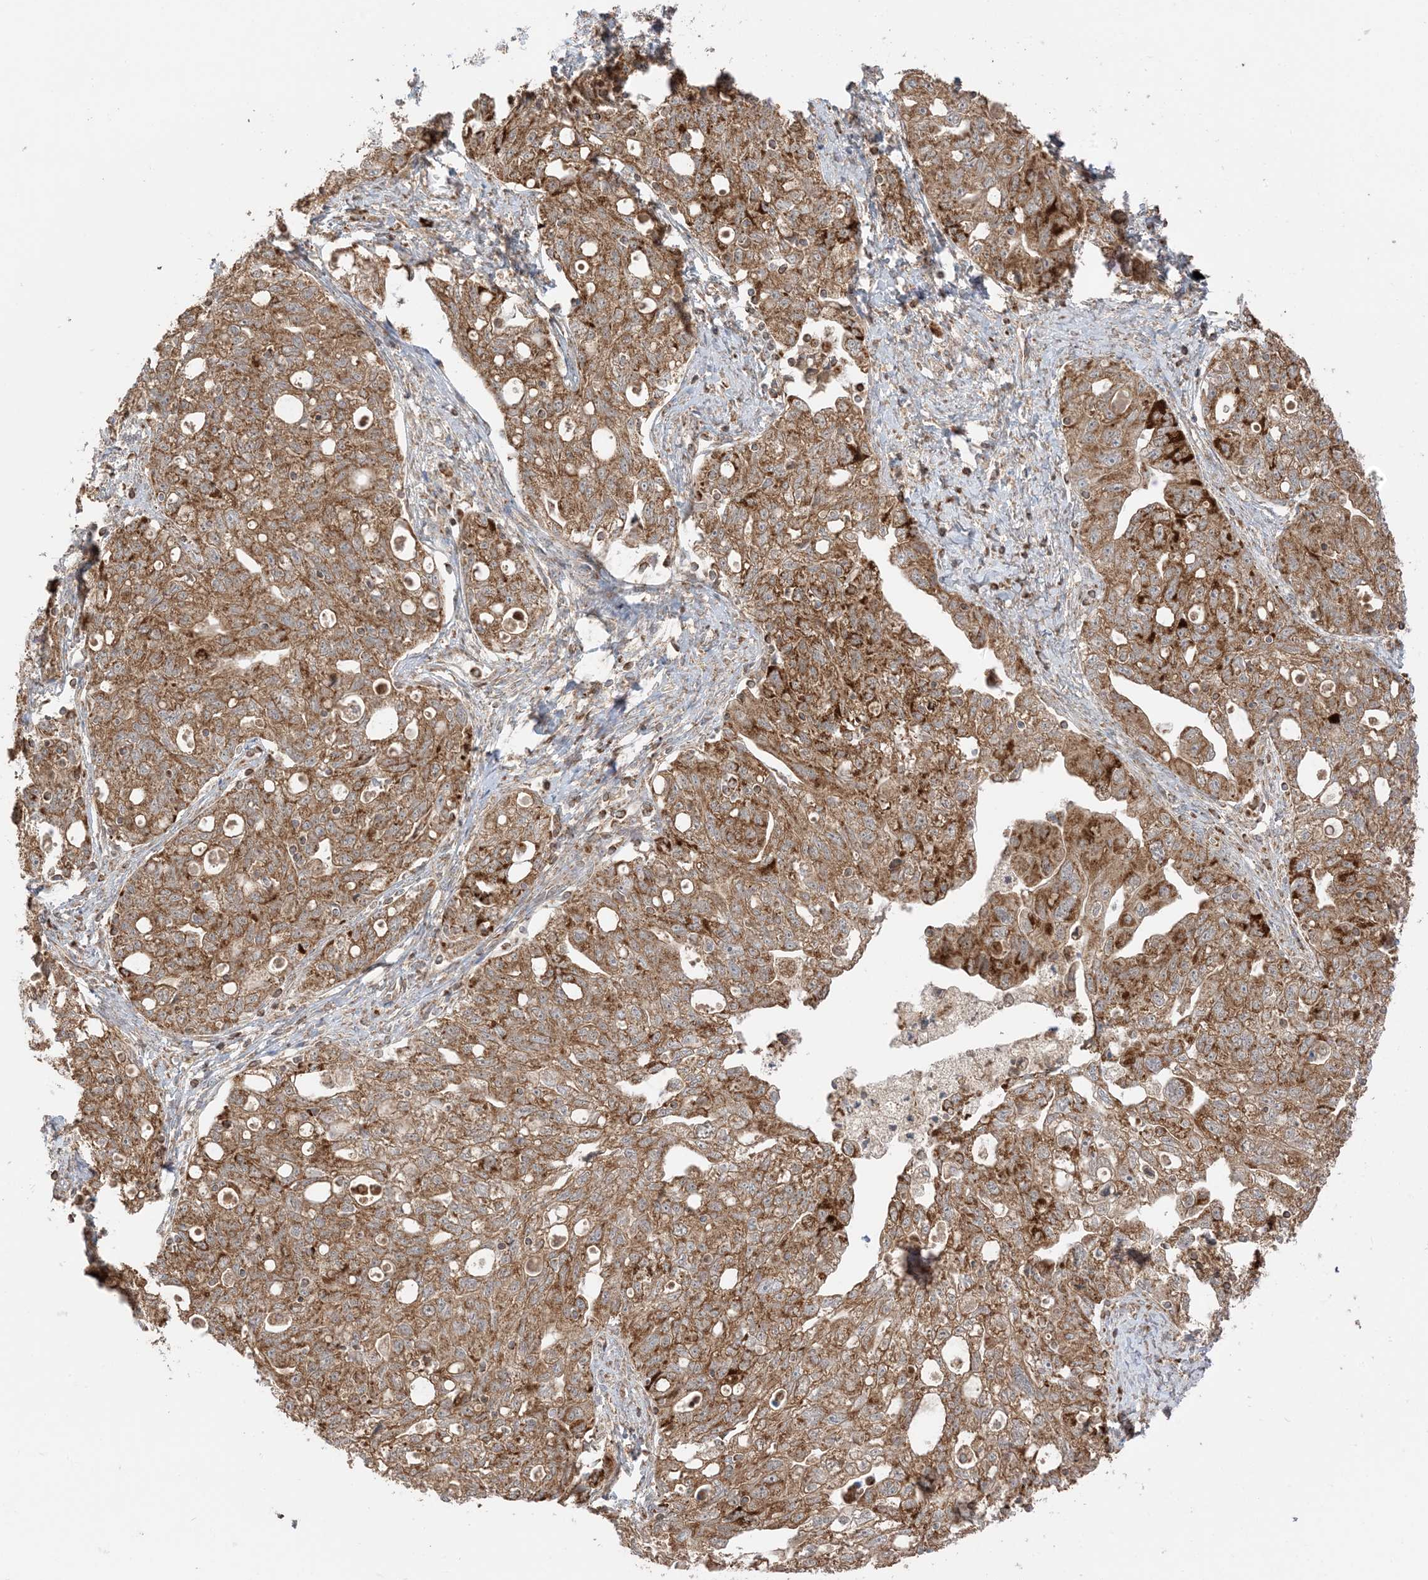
{"staining": {"intensity": "strong", "quantity": ">75%", "location": "cytoplasmic/membranous"}, "tissue": "ovarian cancer", "cell_type": "Tumor cells", "image_type": "cancer", "snomed": [{"axis": "morphology", "description": "Carcinoma, NOS"}, {"axis": "morphology", "description": "Cystadenocarcinoma, serous, NOS"}, {"axis": "topography", "description": "Ovary"}], "caption": "Tumor cells demonstrate high levels of strong cytoplasmic/membranous staining in about >75% of cells in ovarian cancer.", "gene": "N4BP3", "patient": {"sex": "female", "age": 69}}